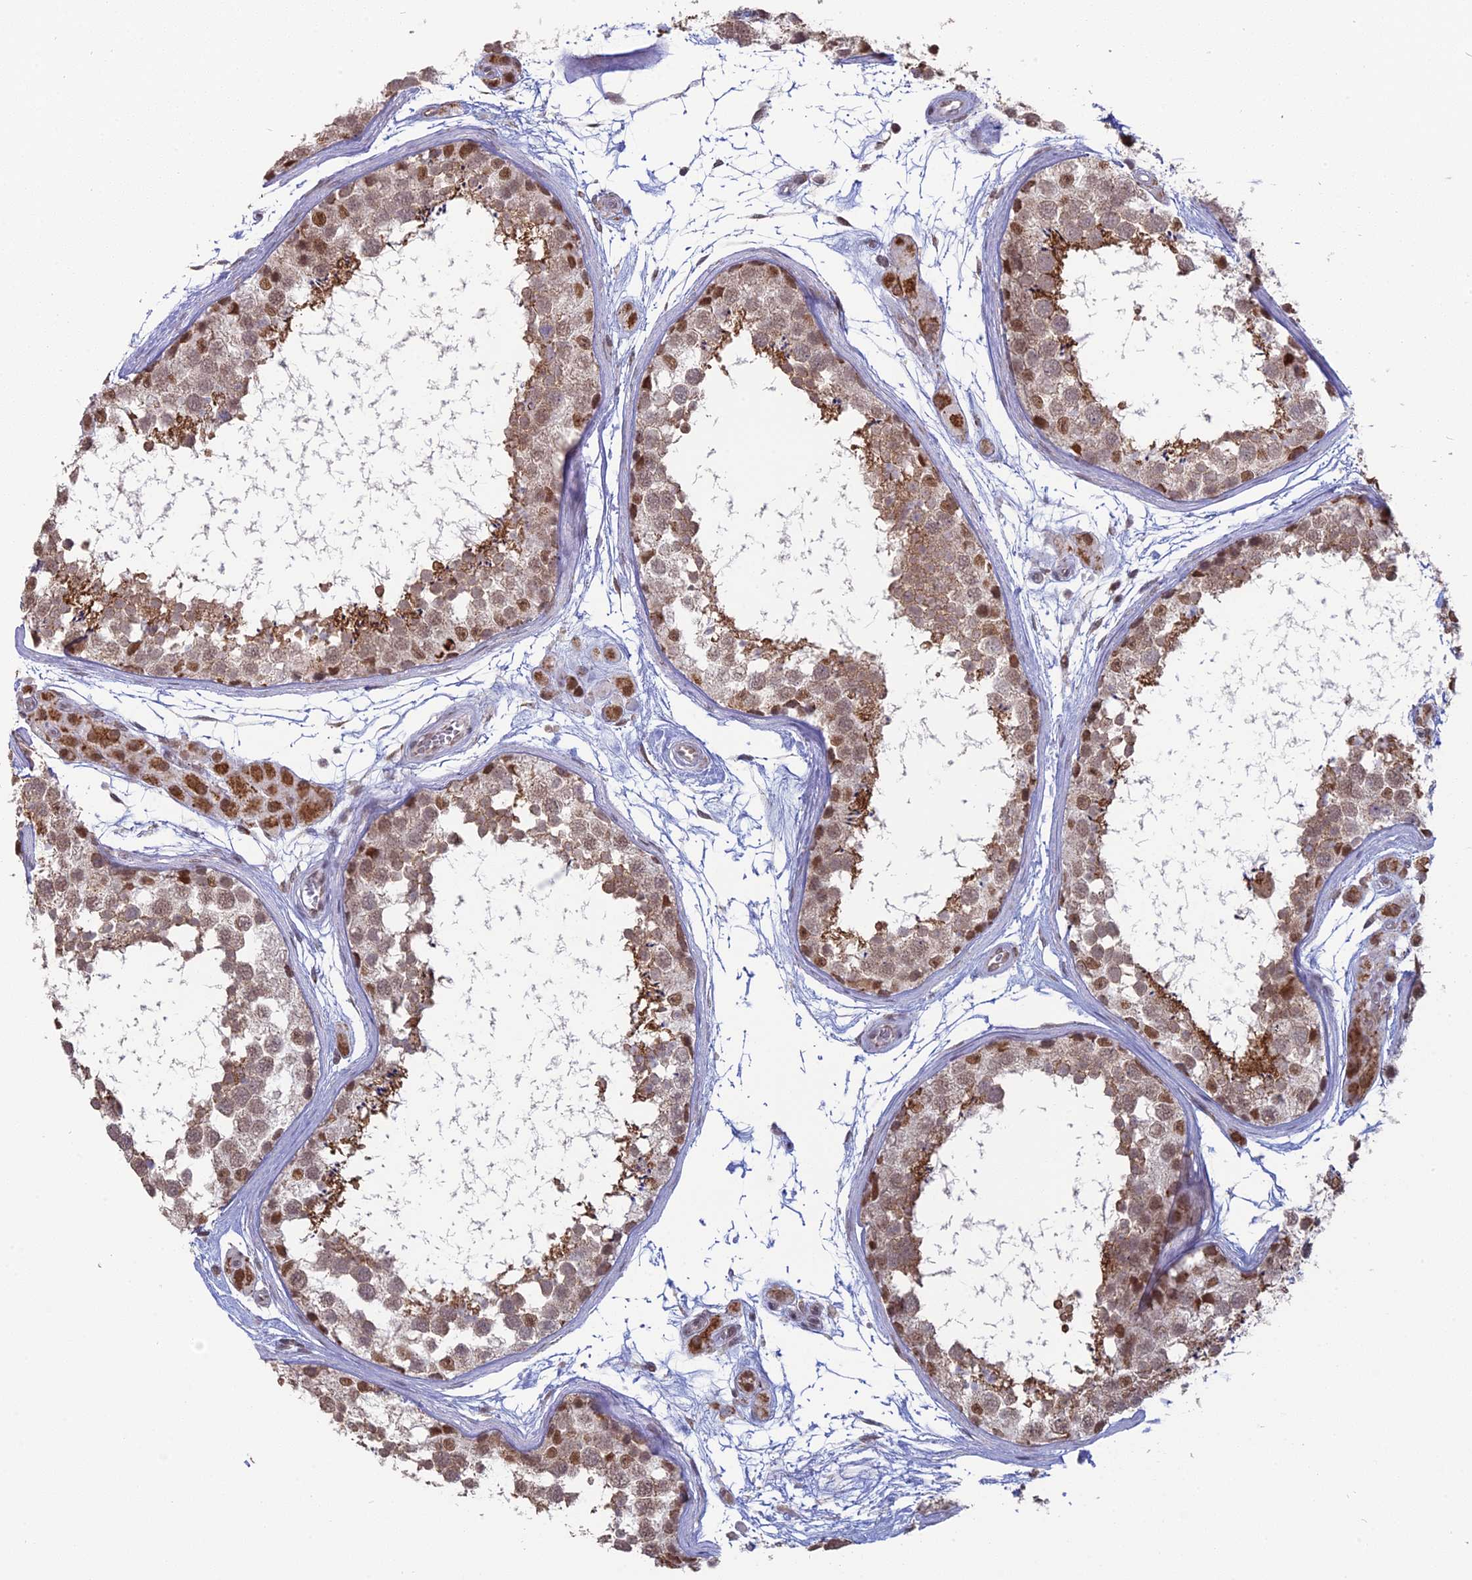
{"staining": {"intensity": "moderate", "quantity": "25%-75%", "location": "nuclear"}, "tissue": "testis", "cell_type": "Cells in seminiferous ducts", "image_type": "normal", "snomed": [{"axis": "morphology", "description": "Normal tissue, NOS"}, {"axis": "topography", "description": "Testis"}], "caption": "Immunohistochemical staining of unremarkable human testis reveals moderate nuclear protein positivity in approximately 25%-75% of cells in seminiferous ducts.", "gene": "ARHGAP40", "patient": {"sex": "male", "age": 56}}